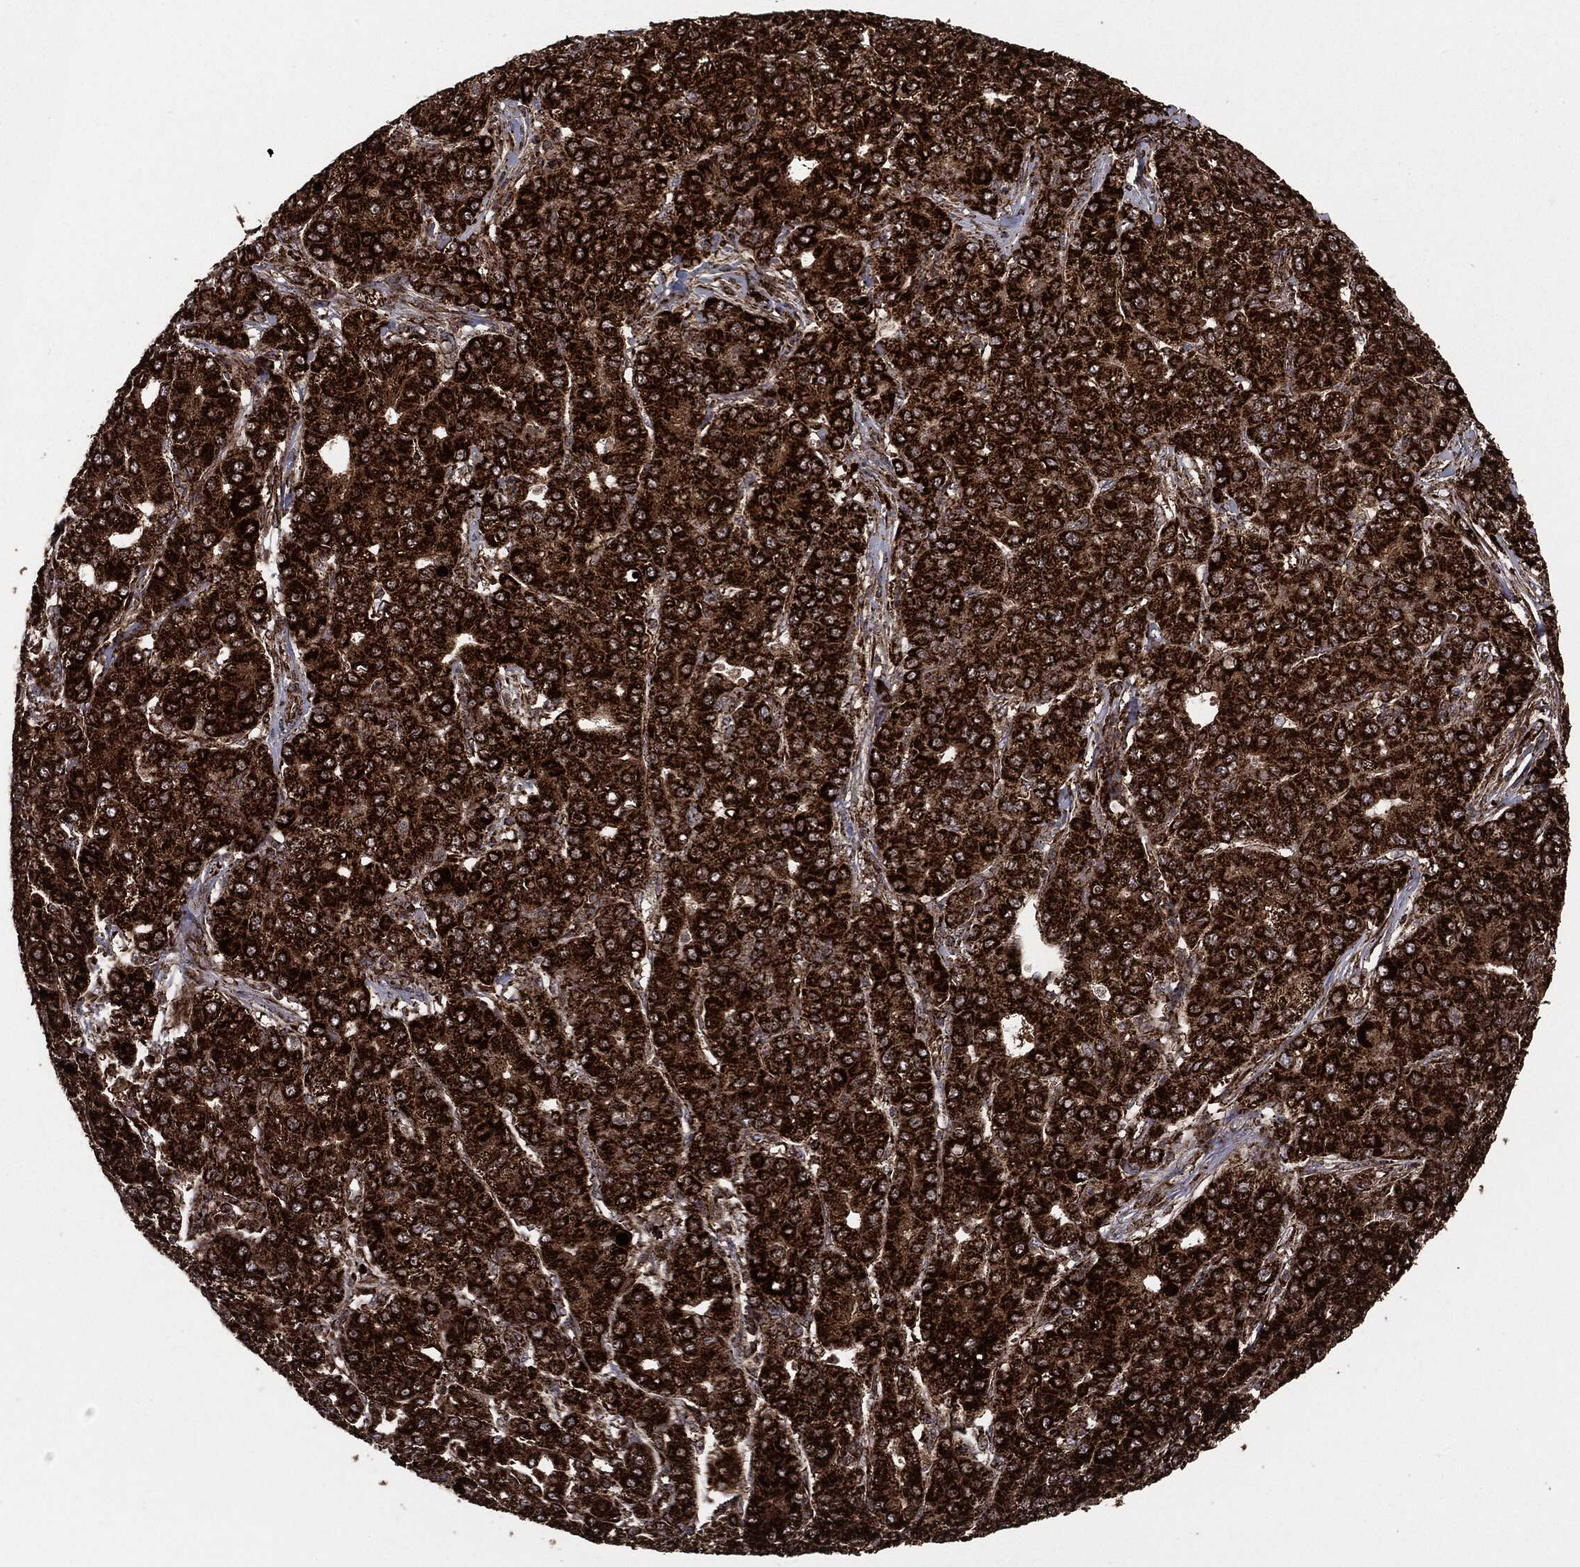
{"staining": {"intensity": "strong", "quantity": ">75%", "location": "cytoplasmic/membranous"}, "tissue": "liver cancer", "cell_type": "Tumor cells", "image_type": "cancer", "snomed": [{"axis": "morphology", "description": "Carcinoma, Hepatocellular, NOS"}, {"axis": "topography", "description": "Liver"}], "caption": "Brown immunohistochemical staining in liver cancer (hepatocellular carcinoma) reveals strong cytoplasmic/membranous expression in about >75% of tumor cells.", "gene": "MAP2K1", "patient": {"sex": "male", "age": 65}}